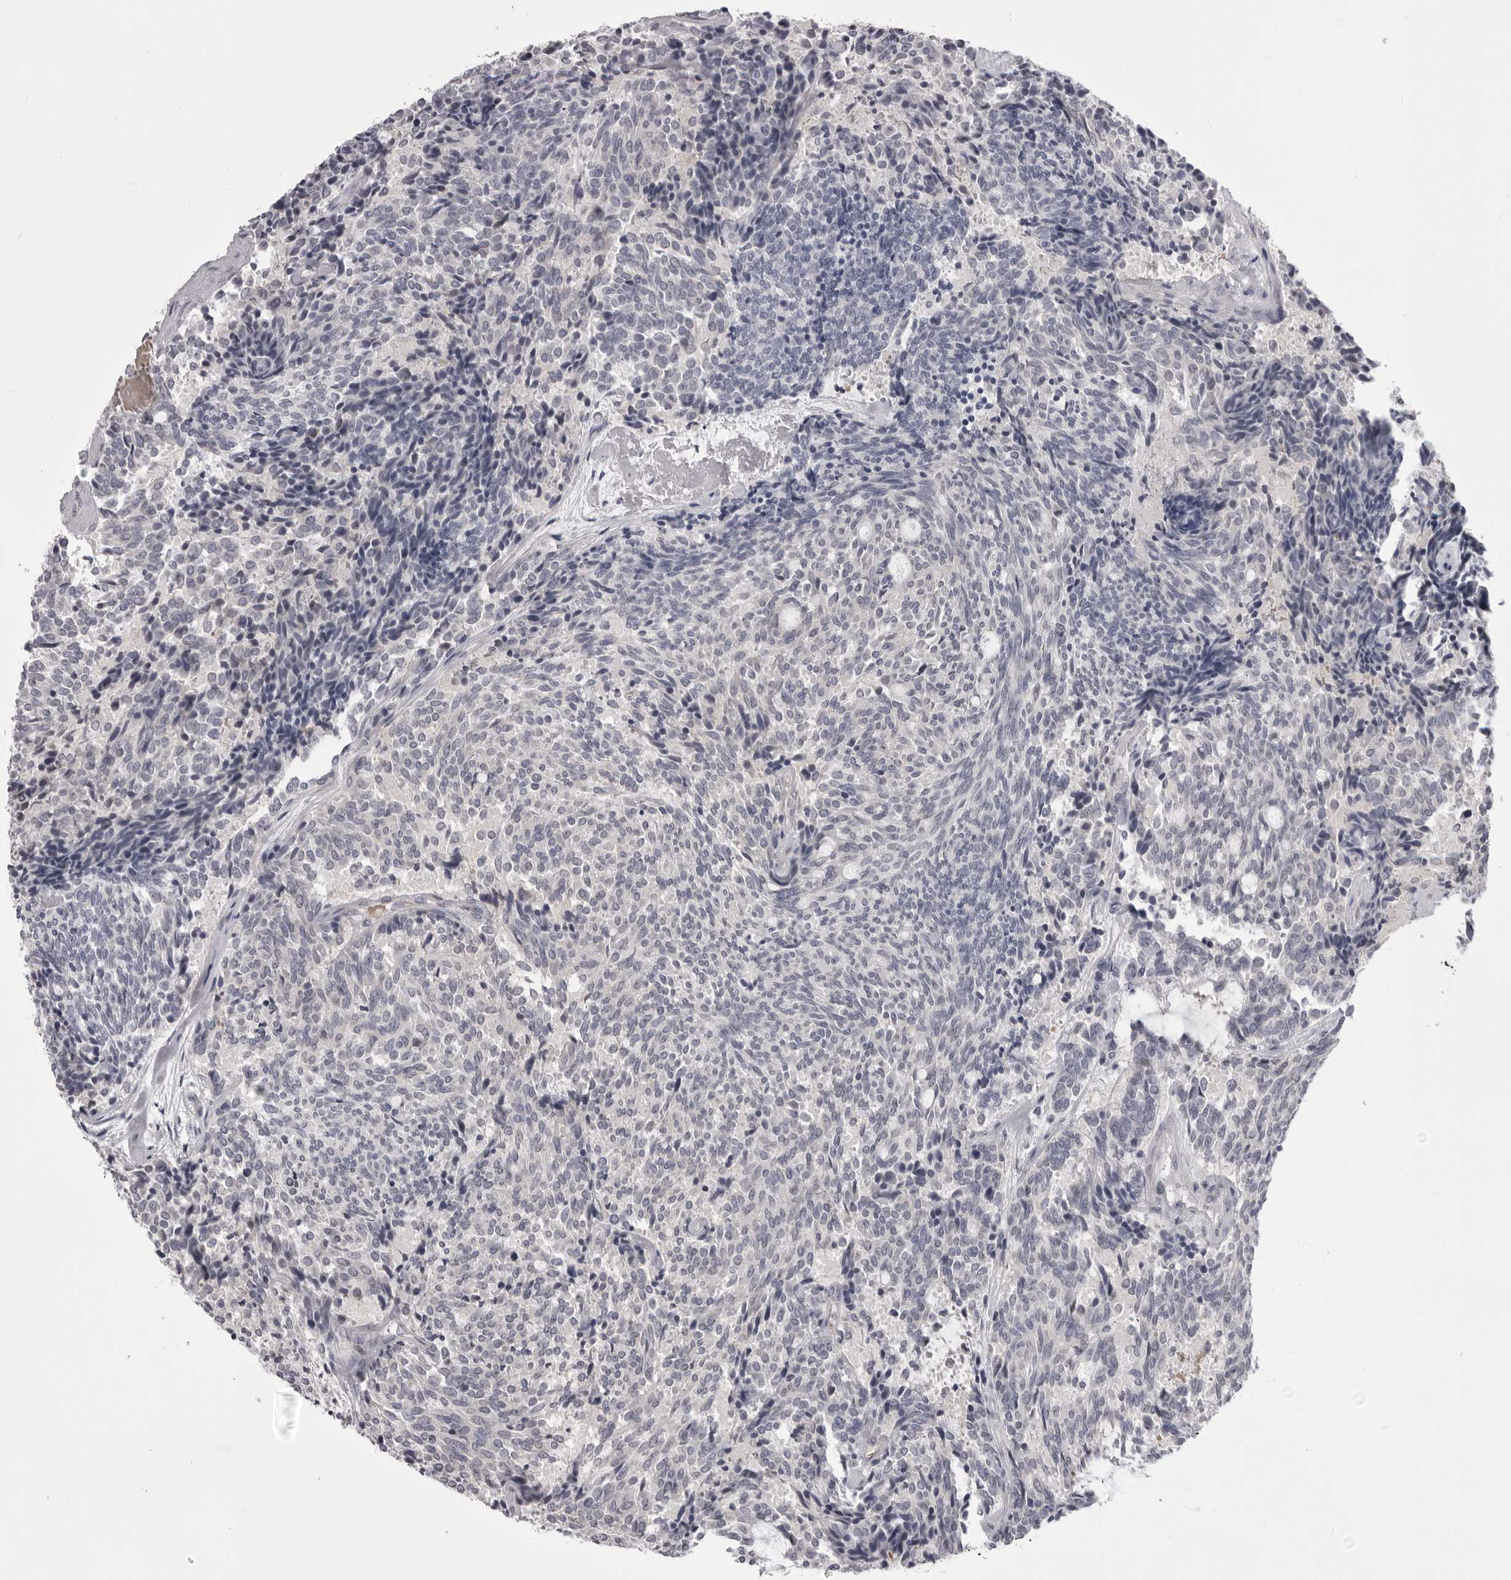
{"staining": {"intensity": "negative", "quantity": "none", "location": "none"}, "tissue": "carcinoid", "cell_type": "Tumor cells", "image_type": "cancer", "snomed": [{"axis": "morphology", "description": "Carcinoid, malignant, NOS"}, {"axis": "topography", "description": "Pancreas"}], "caption": "This is an immunohistochemistry image of carcinoid (malignant). There is no positivity in tumor cells.", "gene": "EPHA10", "patient": {"sex": "female", "age": 54}}